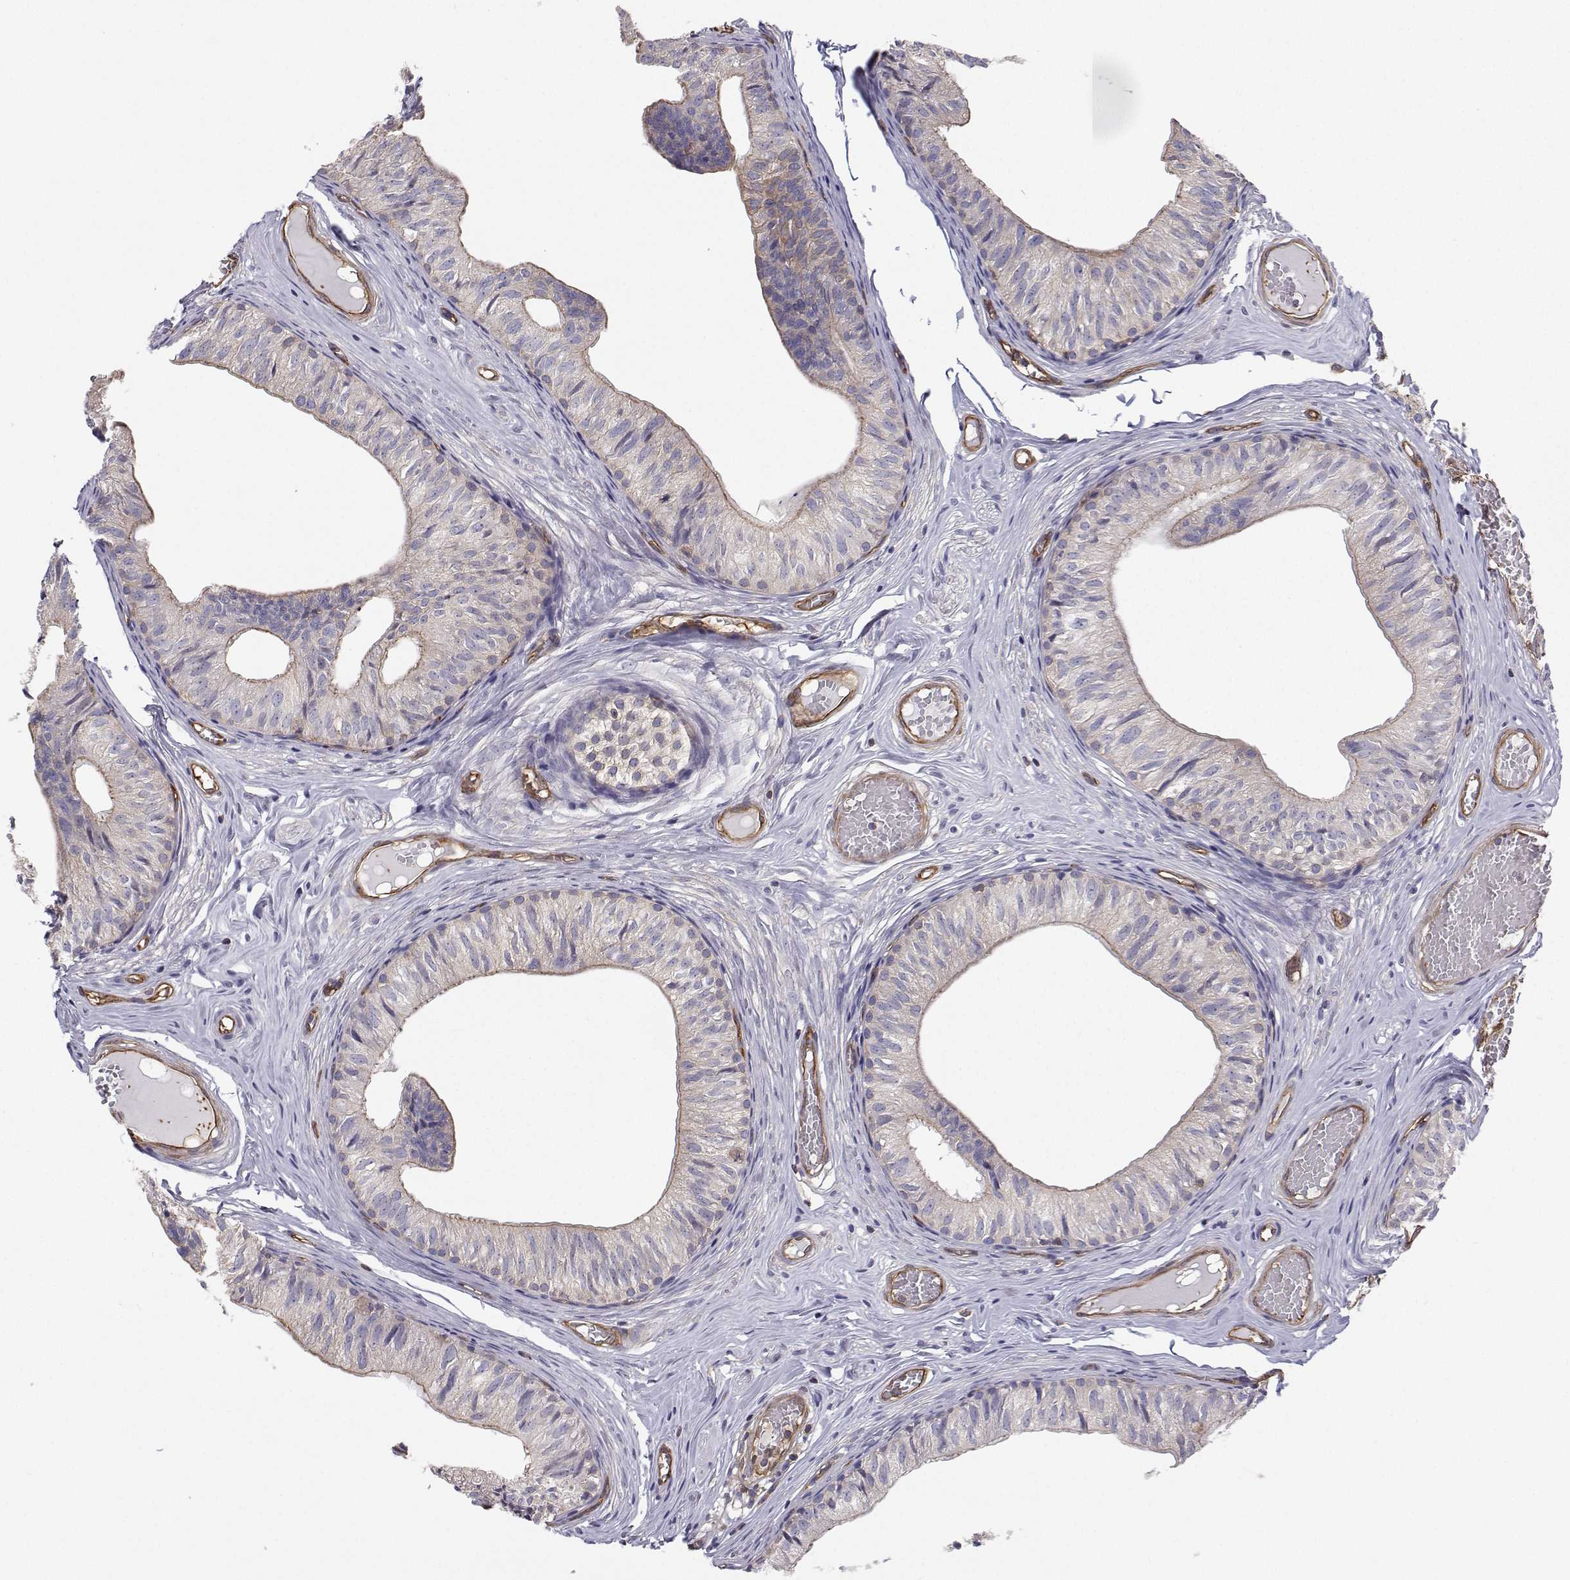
{"staining": {"intensity": "weak", "quantity": "25%-75%", "location": "cytoplasmic/membranous"}, "tissue": "epididymis", "cell_type": "Glandular cells", "image_type": "normal", "snomed": [{"axis": "morphology", "description": "Normal tissue, NOS"}, {"axis": "topography", "description": "Epididymis"}], "caption": "Brown immunohistochemical staining in normal epididymis reveals weak cytoplasmic/membranous expression in about 25%-75% of glandular cells.", "gene": "MYH9", "patient": {"sex": "male", "age": 25}}